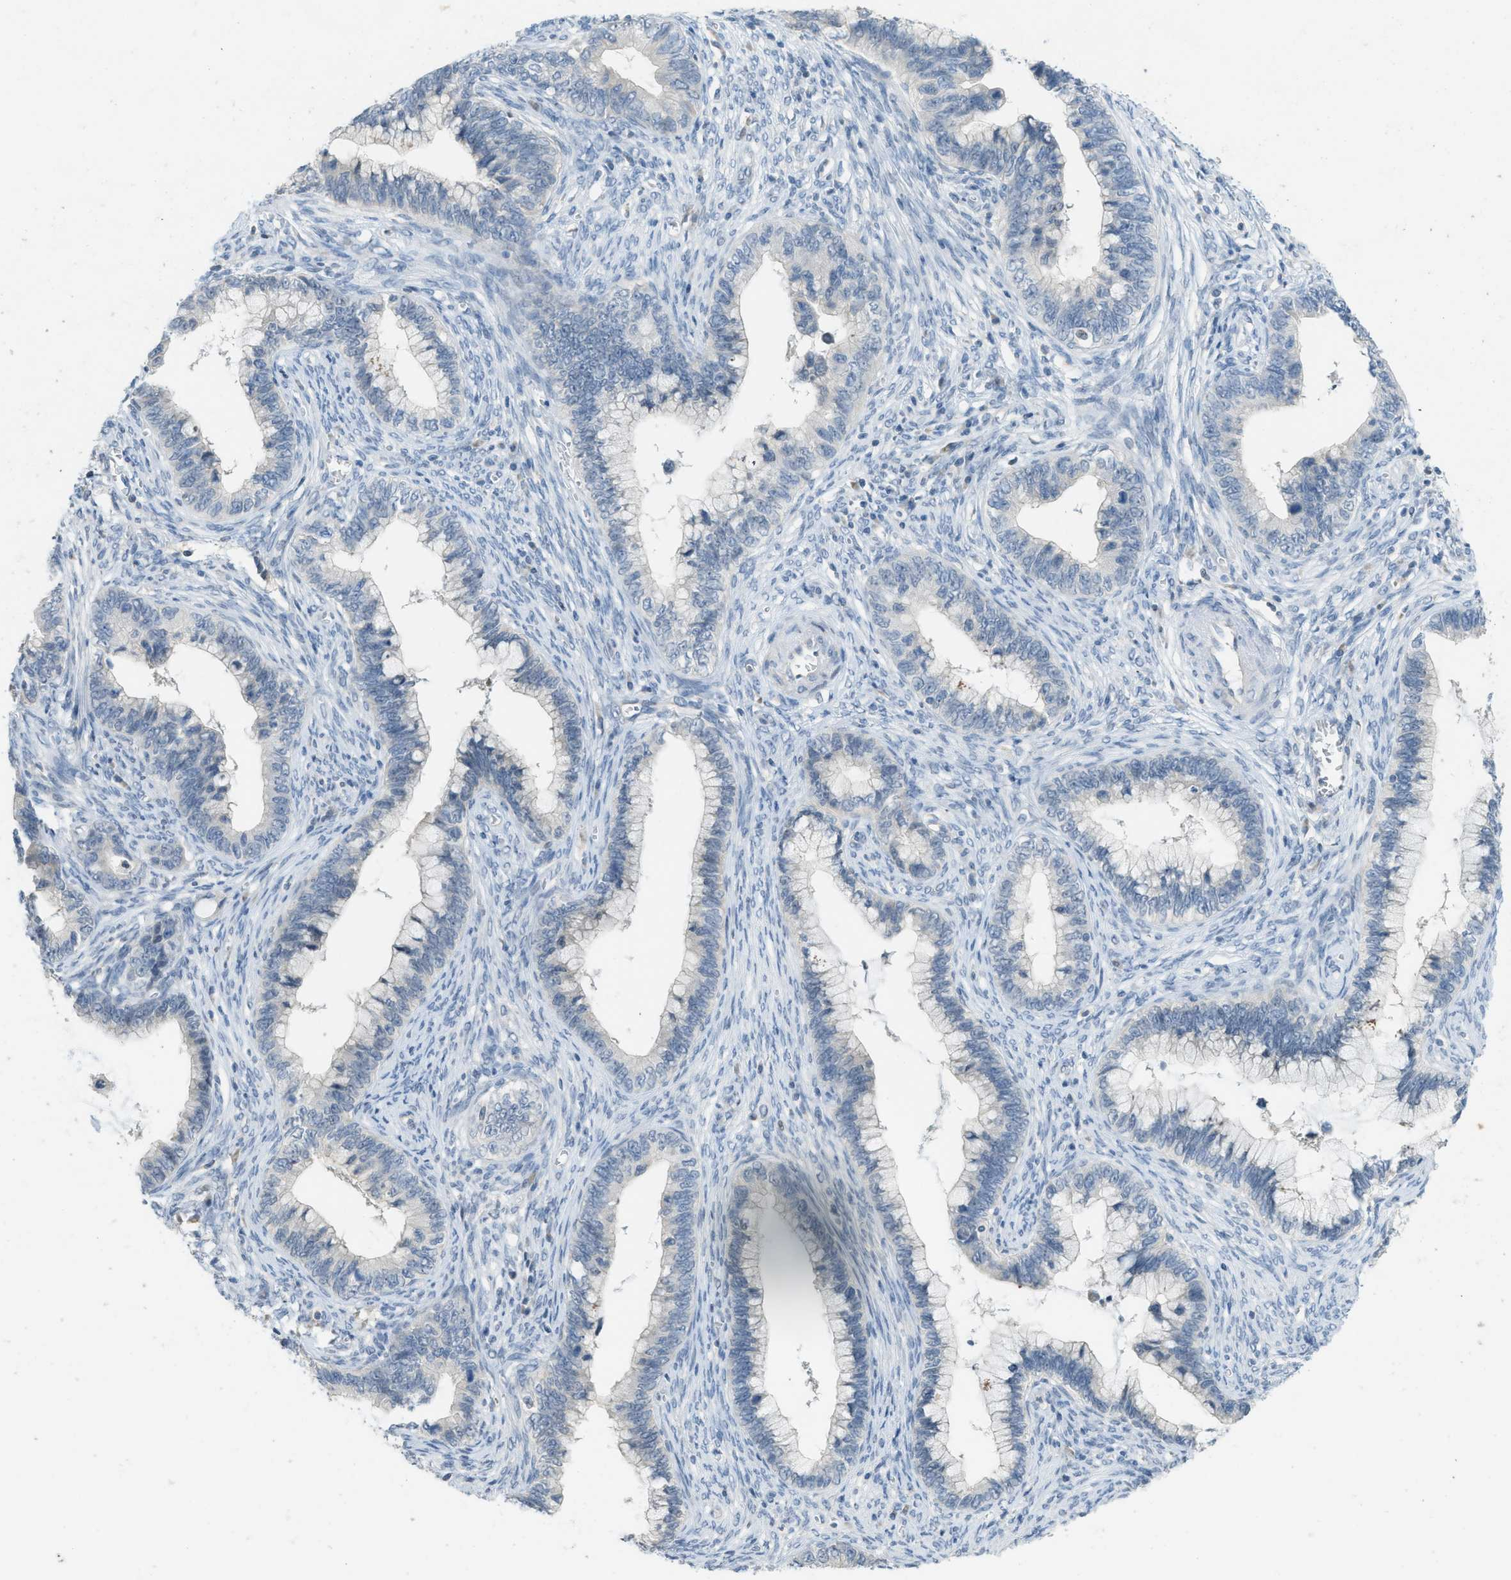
{"staining": {"intensity": "negative", "quantity": "none", "location": "none"}, "tissue": "cervical cancer", "cell_type": "Tumor cells", "image_type": "cancer", "snomed": [{"axis": "morphology", "description": "Adenocarcinoma, NOS"}, {"axis": "topography", "description": "Cervix"}], "caption": "IHC histopathology image of neoplastic tissue: cervical cancer (adenocarcinoma) stained with DAB reveals no significant protein positivity in tumor cells. (DAB (3,3'-diaminobenzidine) immunohistochemistry (IHC) with hematoxylin counter stain).", "gene": "TXNDC2", "patient": {"sex": "female", "age": 44}}